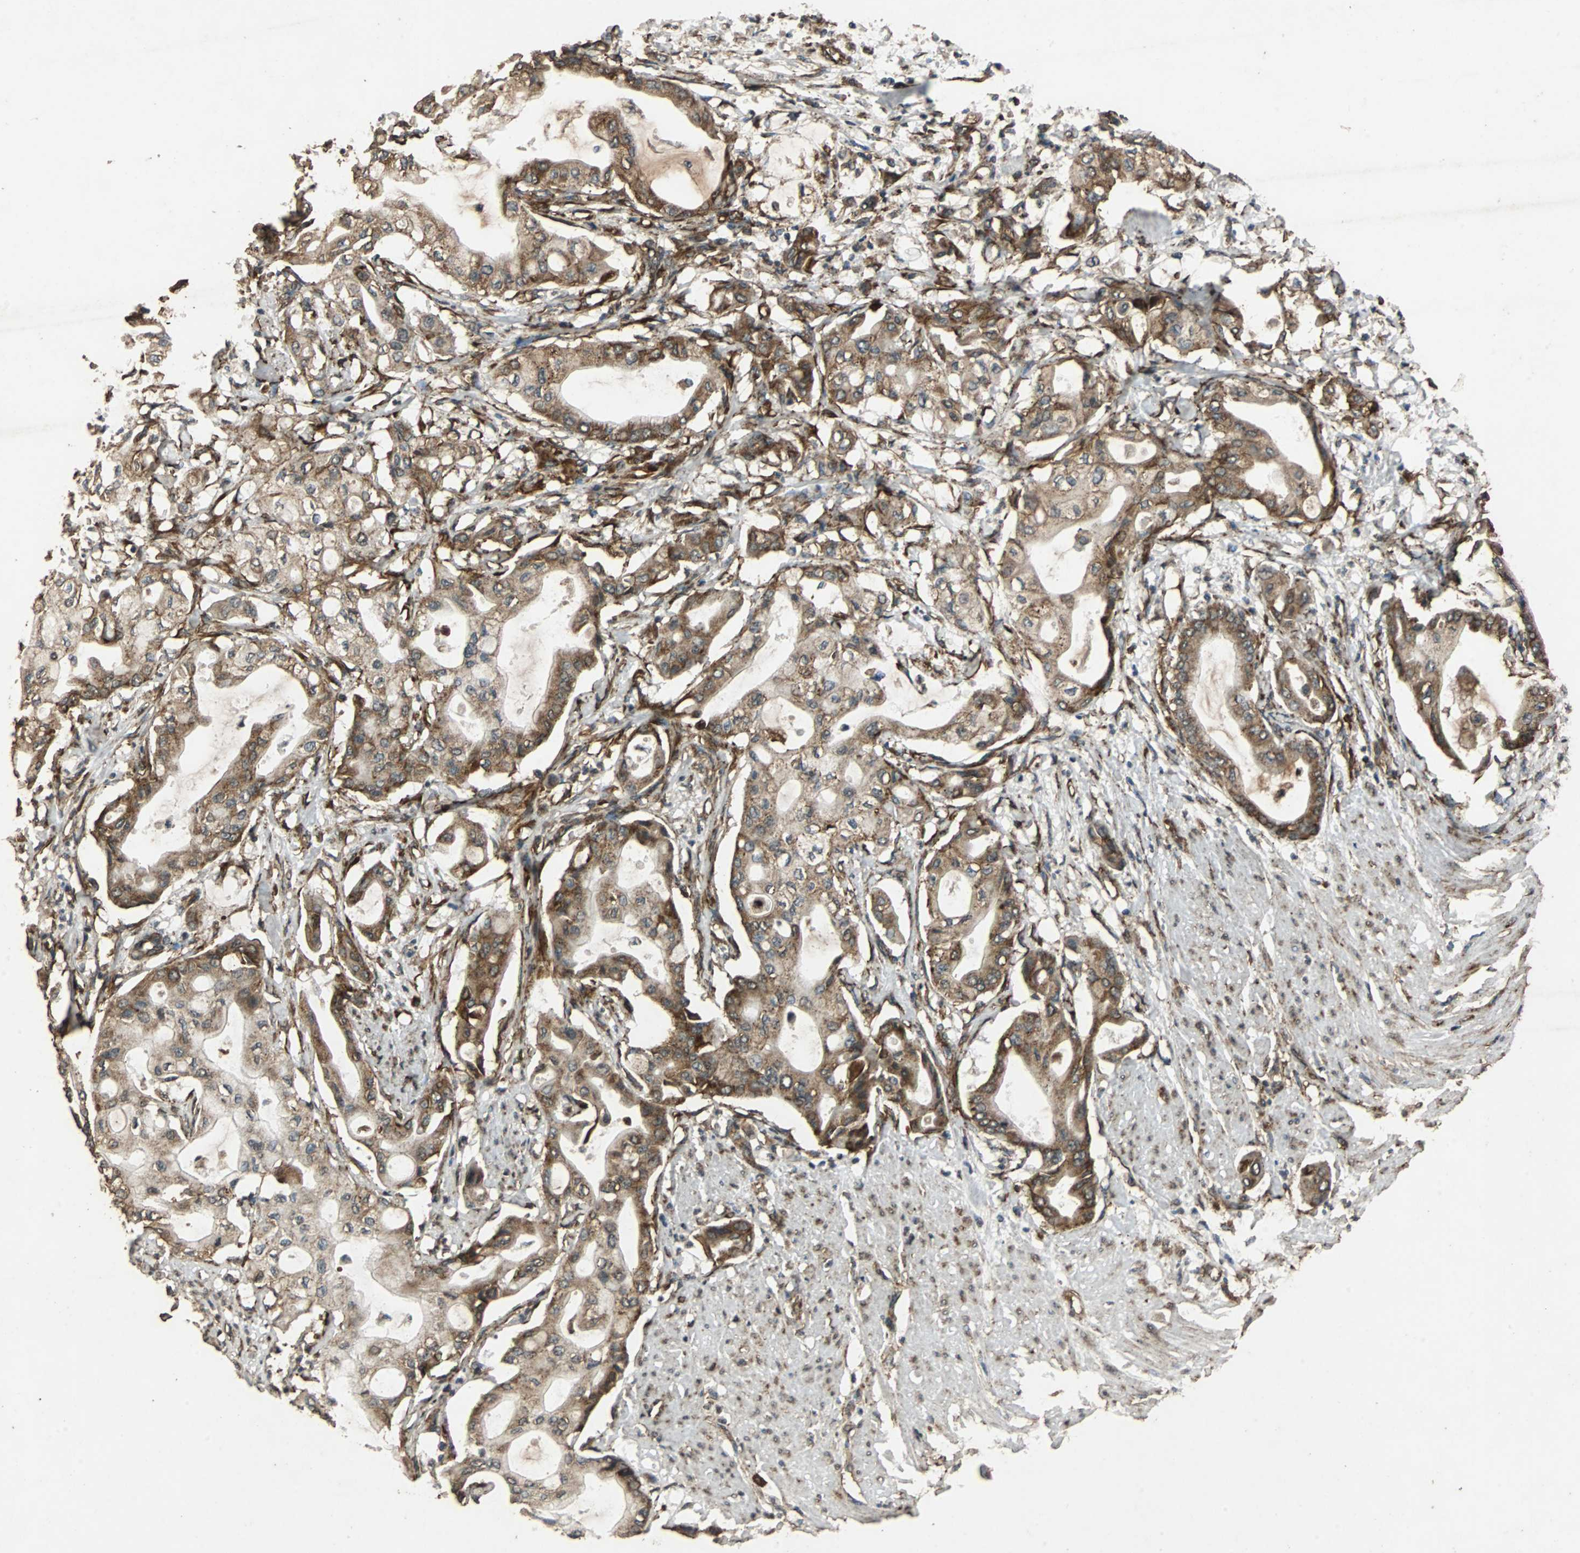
{"staining": {"intensity": "moderate", "quantity": ">75%", "location": "cytoplasmic/membranous"}, "tissue": "pancreatic cancer", "cell_type": "Tumor cells", "image_type": "cancer", "snomed": [{"axis": "morphology", "description": "Adenocarcinoma, NOS"}, {"axis": "morphology", "description": "Adenocarcinoma, metastatic, NOS"}, {"axis": "topography", "description": "Lymph node"}, {"axis": "topography", "description": "Pancreas"}, {"axis": "topography", "description": "Duodenum"}], "caption": "An immunohistochemistry (IHC) micrograph of neoplastic tissue is shown. Protein staining in brown highlights moderate cytoplasmic/membranous positivity in adenocarcinoma (pancreatic) within tumor cells.", "gene": "NAA10", "patient": {"sex": "female", "age": 64}}